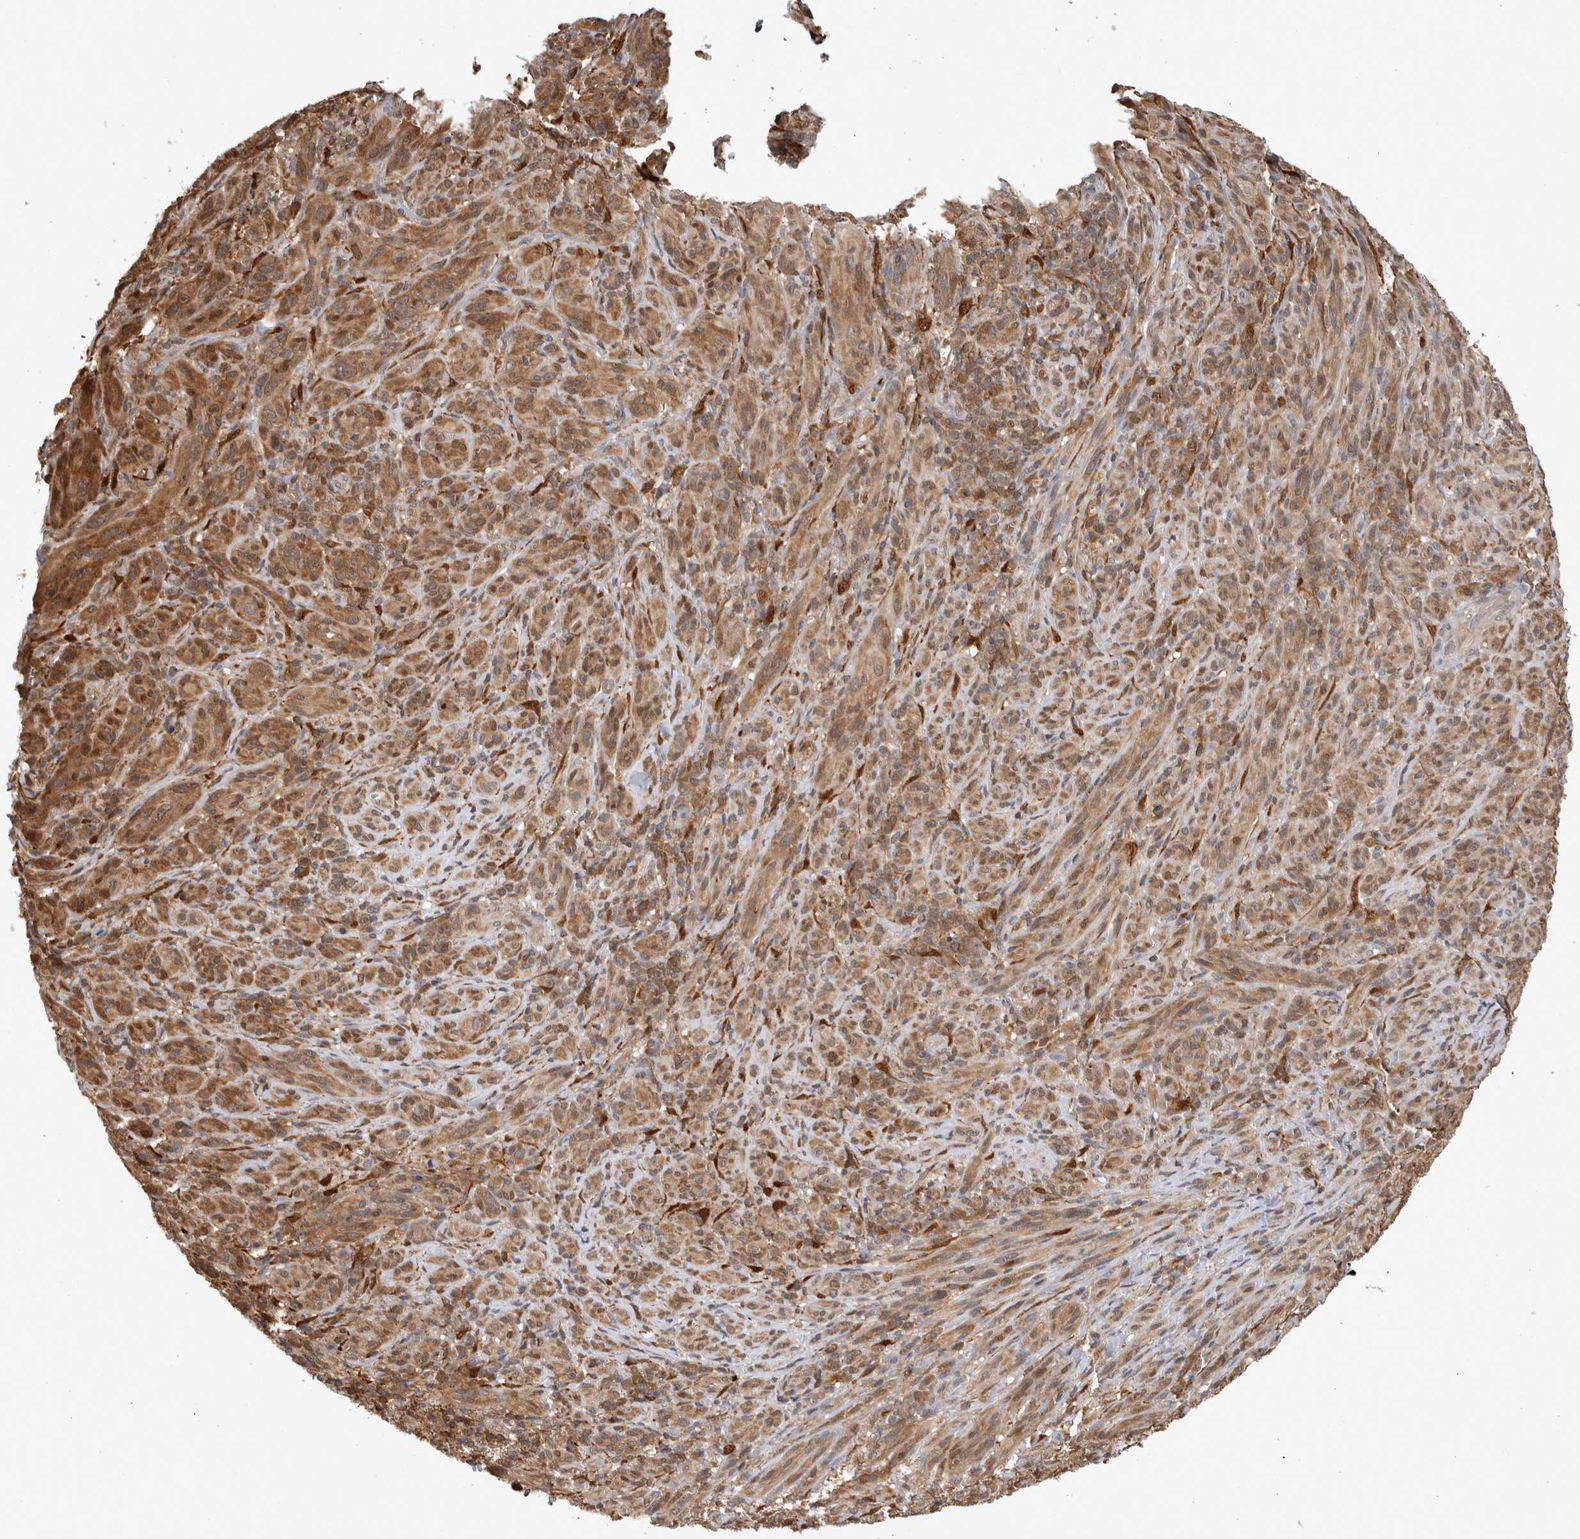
{"staining": {"intensity": "moderate", "quantity": ">75%", "location": "cytoplasmic/membranous"}, "tissue": "melanoma", "cell_type": "Tumor cells", "image_type": "cancer", "snomed": [{"axis": "morphology", "description": "Malignant melanoma, NOS"}, {"axis": "topography", "description": "Skin of head"}], "caption": "Immunohistochemical staining of malignant melanoma reveals medium levels of moderate cytoplasmic/membranous positivity in about >75% of tumor cells.", "gene": "ASTN2", "patient": {"sex": "male", "age": 96}}